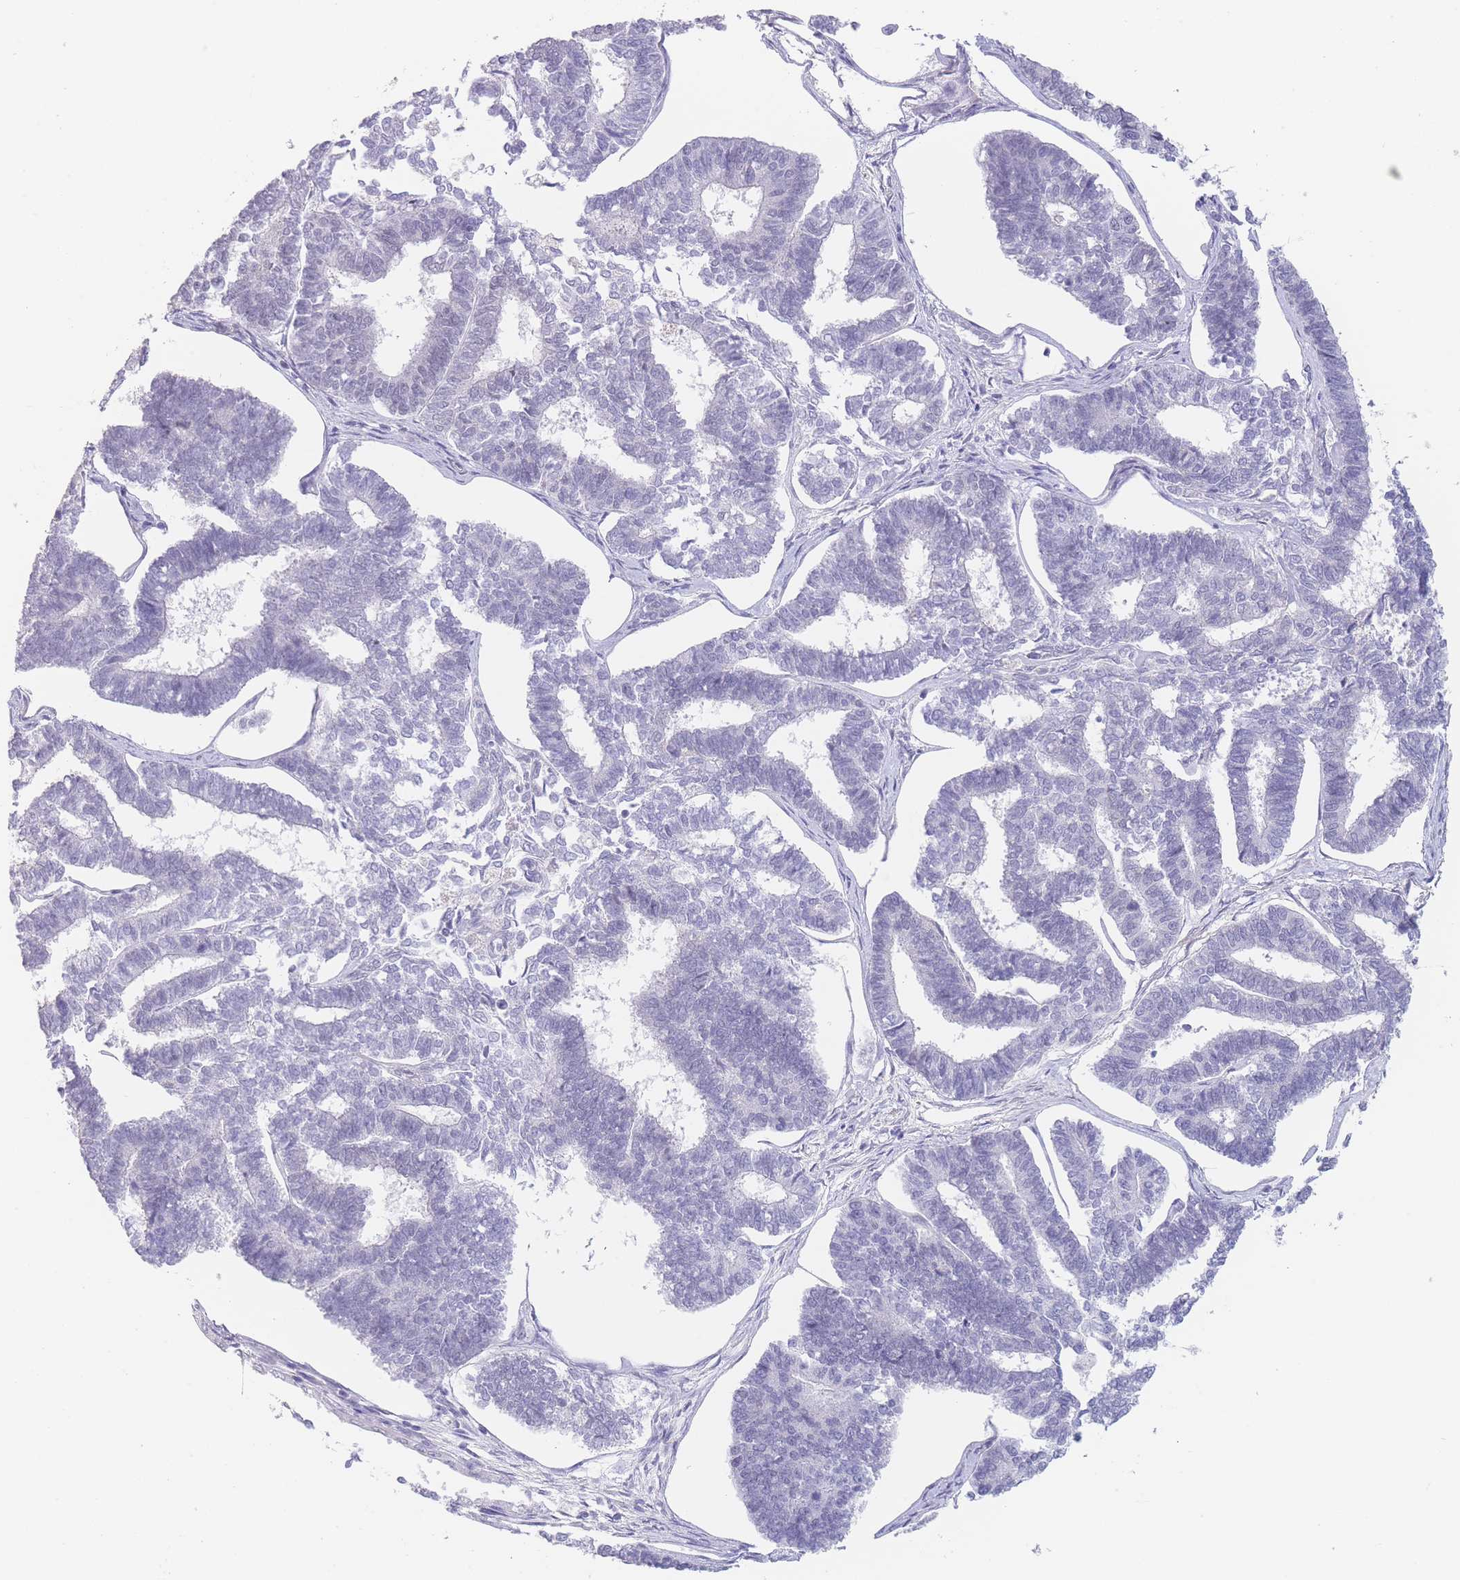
{"staining": {"intensity": "negative", "quantity": "none", "location": "none"}, "tissue": "endometrial cancer", "cell_type": "Tumor cells", "image_type": "cancer", "snomed": [{"axis": "morphology", "description": "Adenocarcinoma, NOS"}, {"axis": "topography", "description": "Endometrium"}], "caption": "Immunohistochemical staining of adenocarcinoma (endometrial) exhibits no significant expression in tumor cells.", "gene": "ASAP3", "patient": {"sex": "female", "age": 70}}